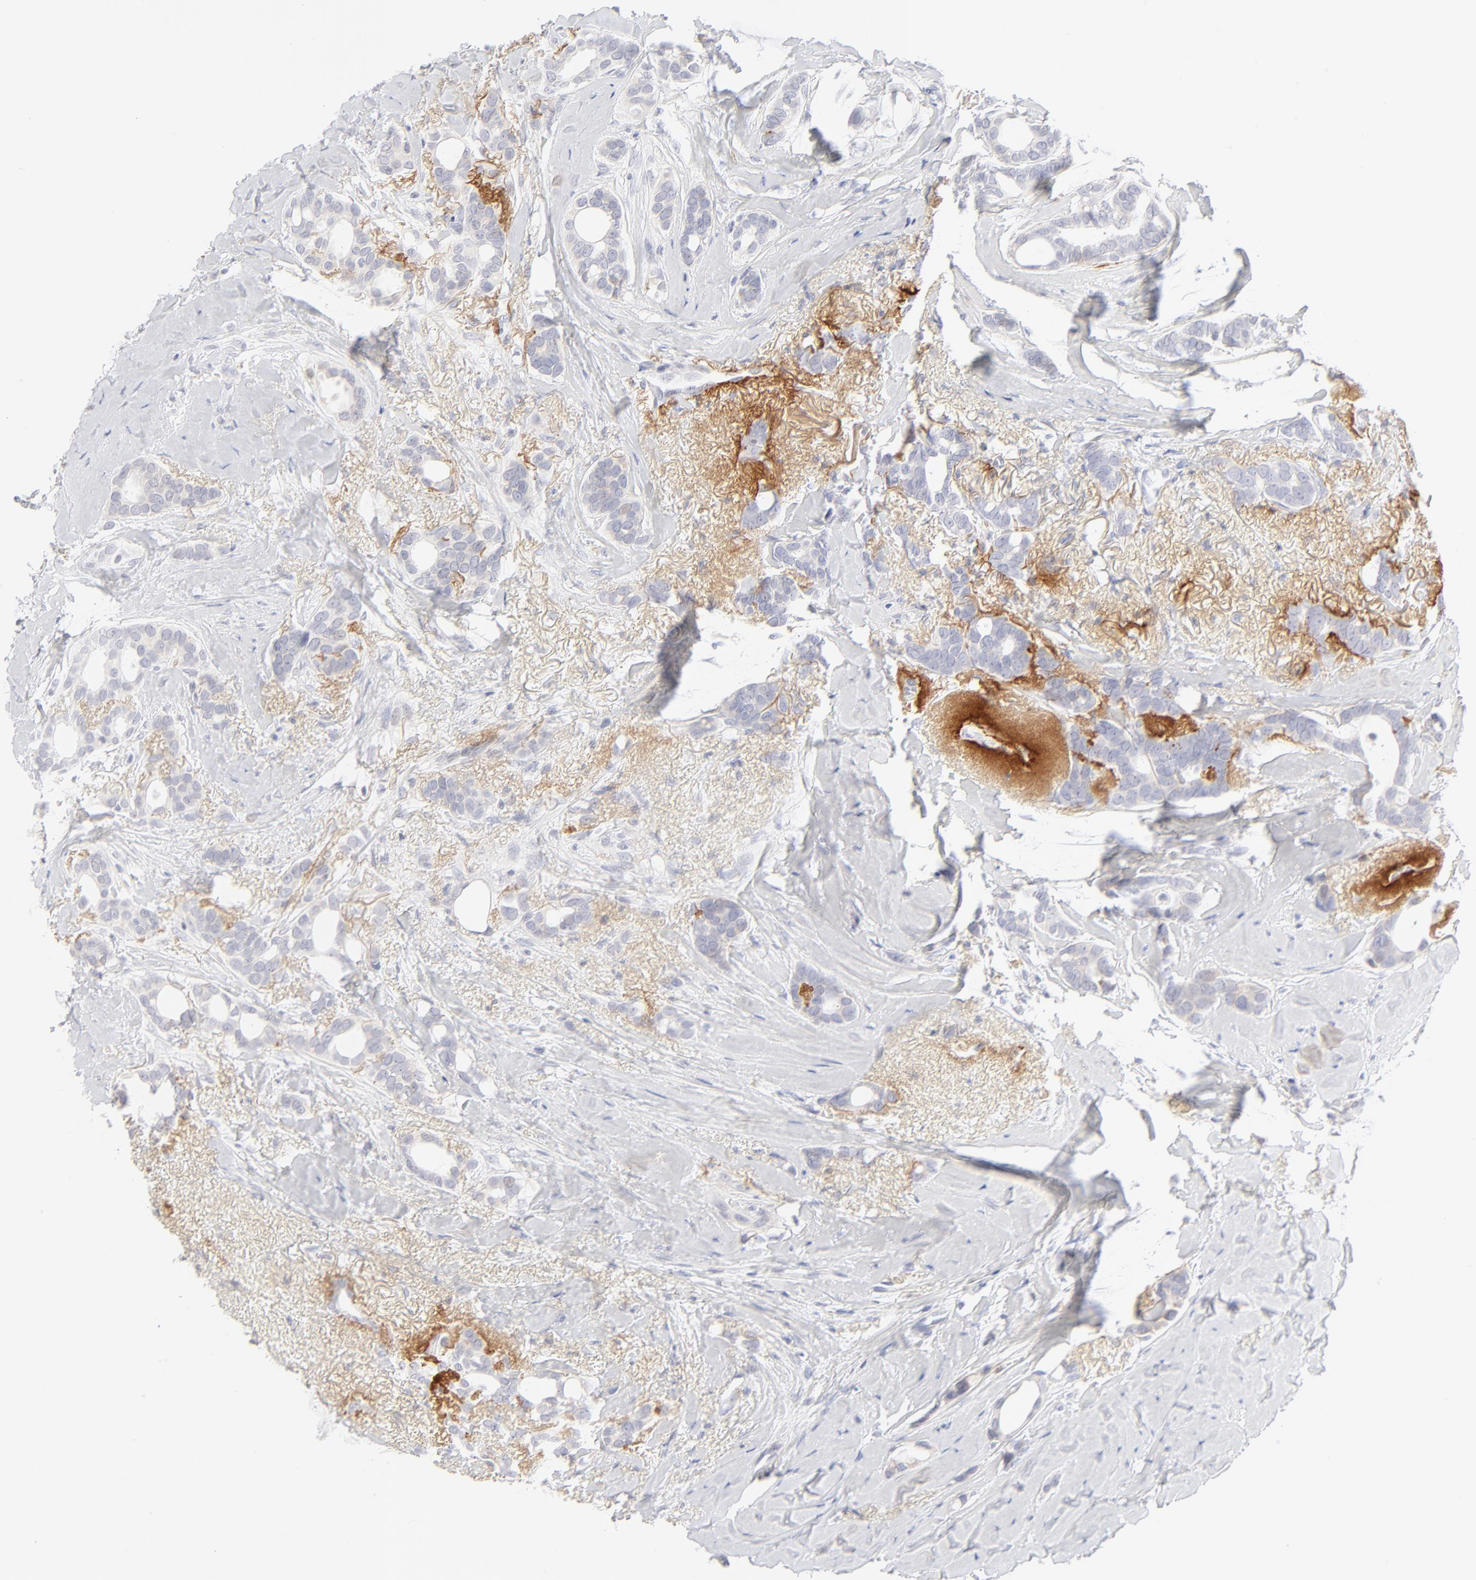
{"staining": {"intensity": "weak", "quantity": "<25%", "location": "cytoplasmic/membranous"}, "tissue": "breast cancer", "cell_type": "Tumor cells", "image_type": "cancer", "snomed": [{"axis": "morphology", "description": "Duct carcinoma"}, {"axis": "topography", "description": "Breast"}], "caption": "The immunohistochemistry histopathology image has no significant expression in tumor cells of breast cancer tissue.", "gene": "NPNT", "patient": {"sex": "female", "age": 54}}